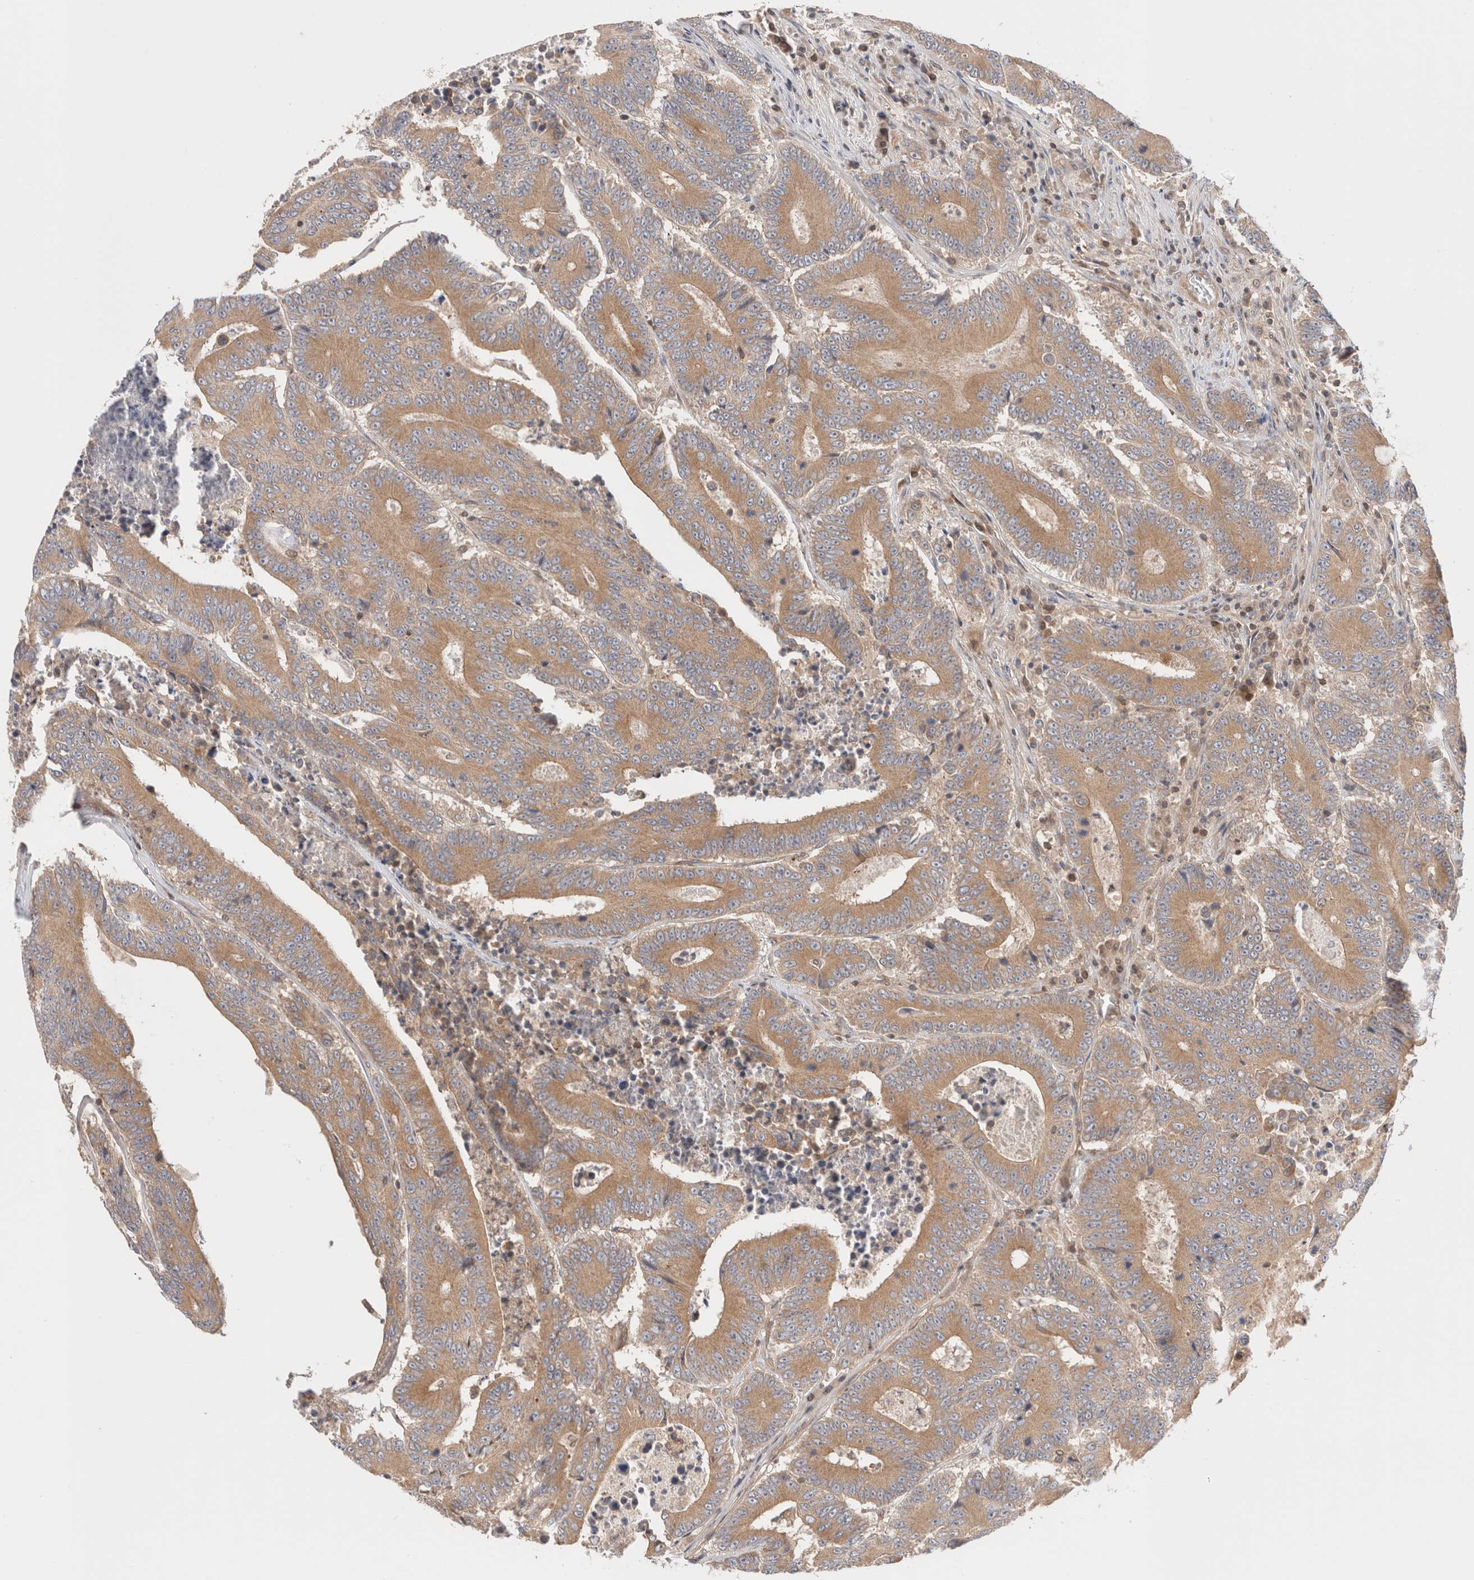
{"staining": {"intensity": "moderate", "quantity": ">75%", "location": "cytoplasmic/membranous"}, "tissue": "colorectal cancer", "cell_type": "Tumor cells", "image_type": "cancer", "snomed": [{"axis": "morphology", "description": "Adenocarcinoma, NOS"}, {"axis": "topography", "description": "Colon"}], "caption": "Immunohistochemistry (IHC) (DAB) staining of colorectal adenocarcinoma reveals moderate cytoplasmic/membranous protein positivity in approximately >75% of tumor cells.", "gene": "SIKE1", "patient": {"sex": "male", "age": 83}}